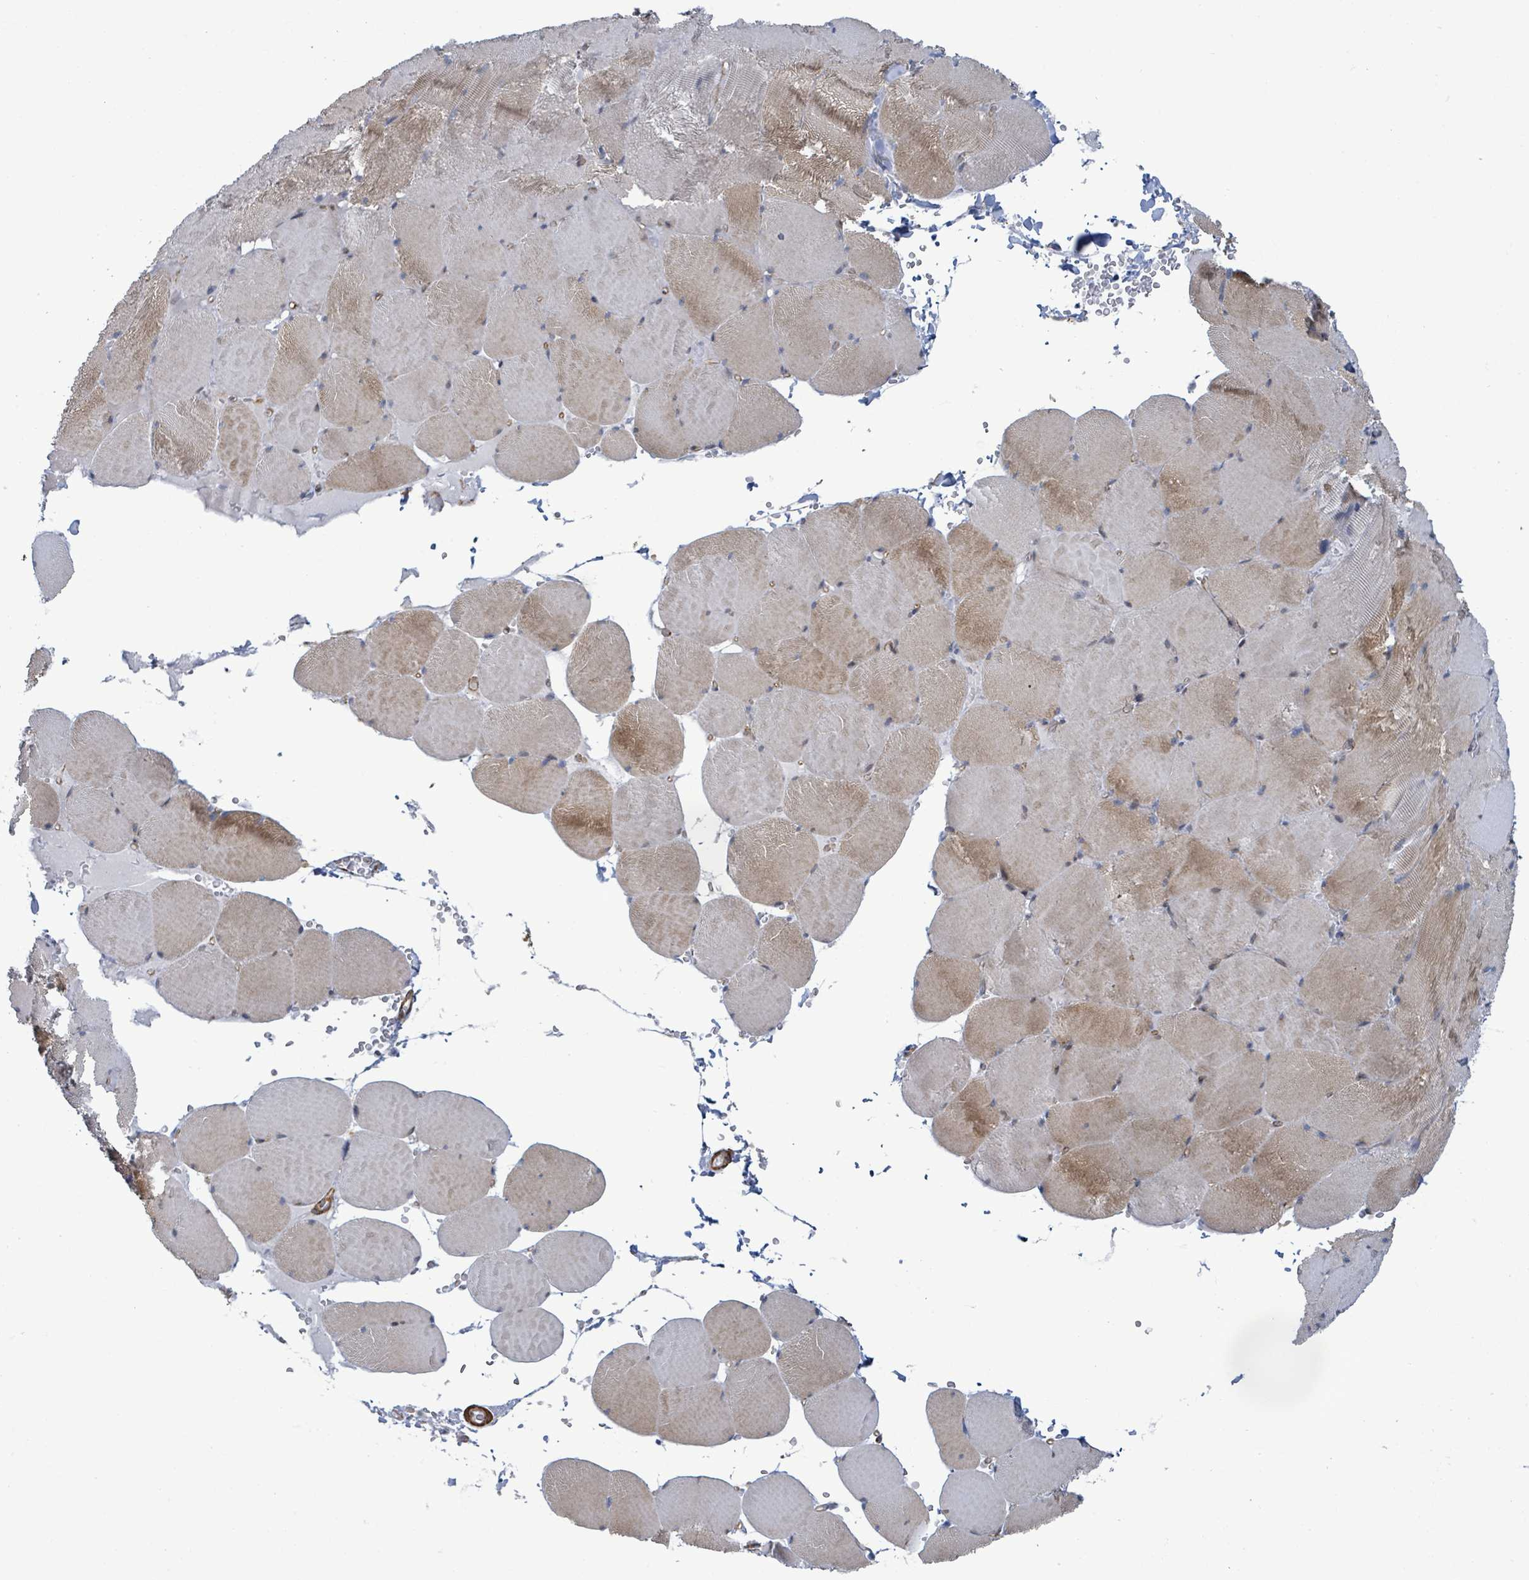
{"staining": {"intensity": "moderate", "quantity": "<25%", "location": "cytoplasmic/membranous"}, "tissue": "skeletal muscle", "cell_type": "Myocytes", "image_type": "normal", "snomed": [{"axis": "morphology", "description": "Normal tissue, NOS"}, {"axis": "topography", "description": "Skeletal muscle"}, {"axis": "topography", "description": "Head-Neck"}], "caption": "Brown immunohistochemical staining in benign skeletal muscle exhibits moderate cytoplasmic/membranous staining in about <25% of myocytes.", "gene": "DMRTC1B", "patient": {"sex": "male", "age": 66}}